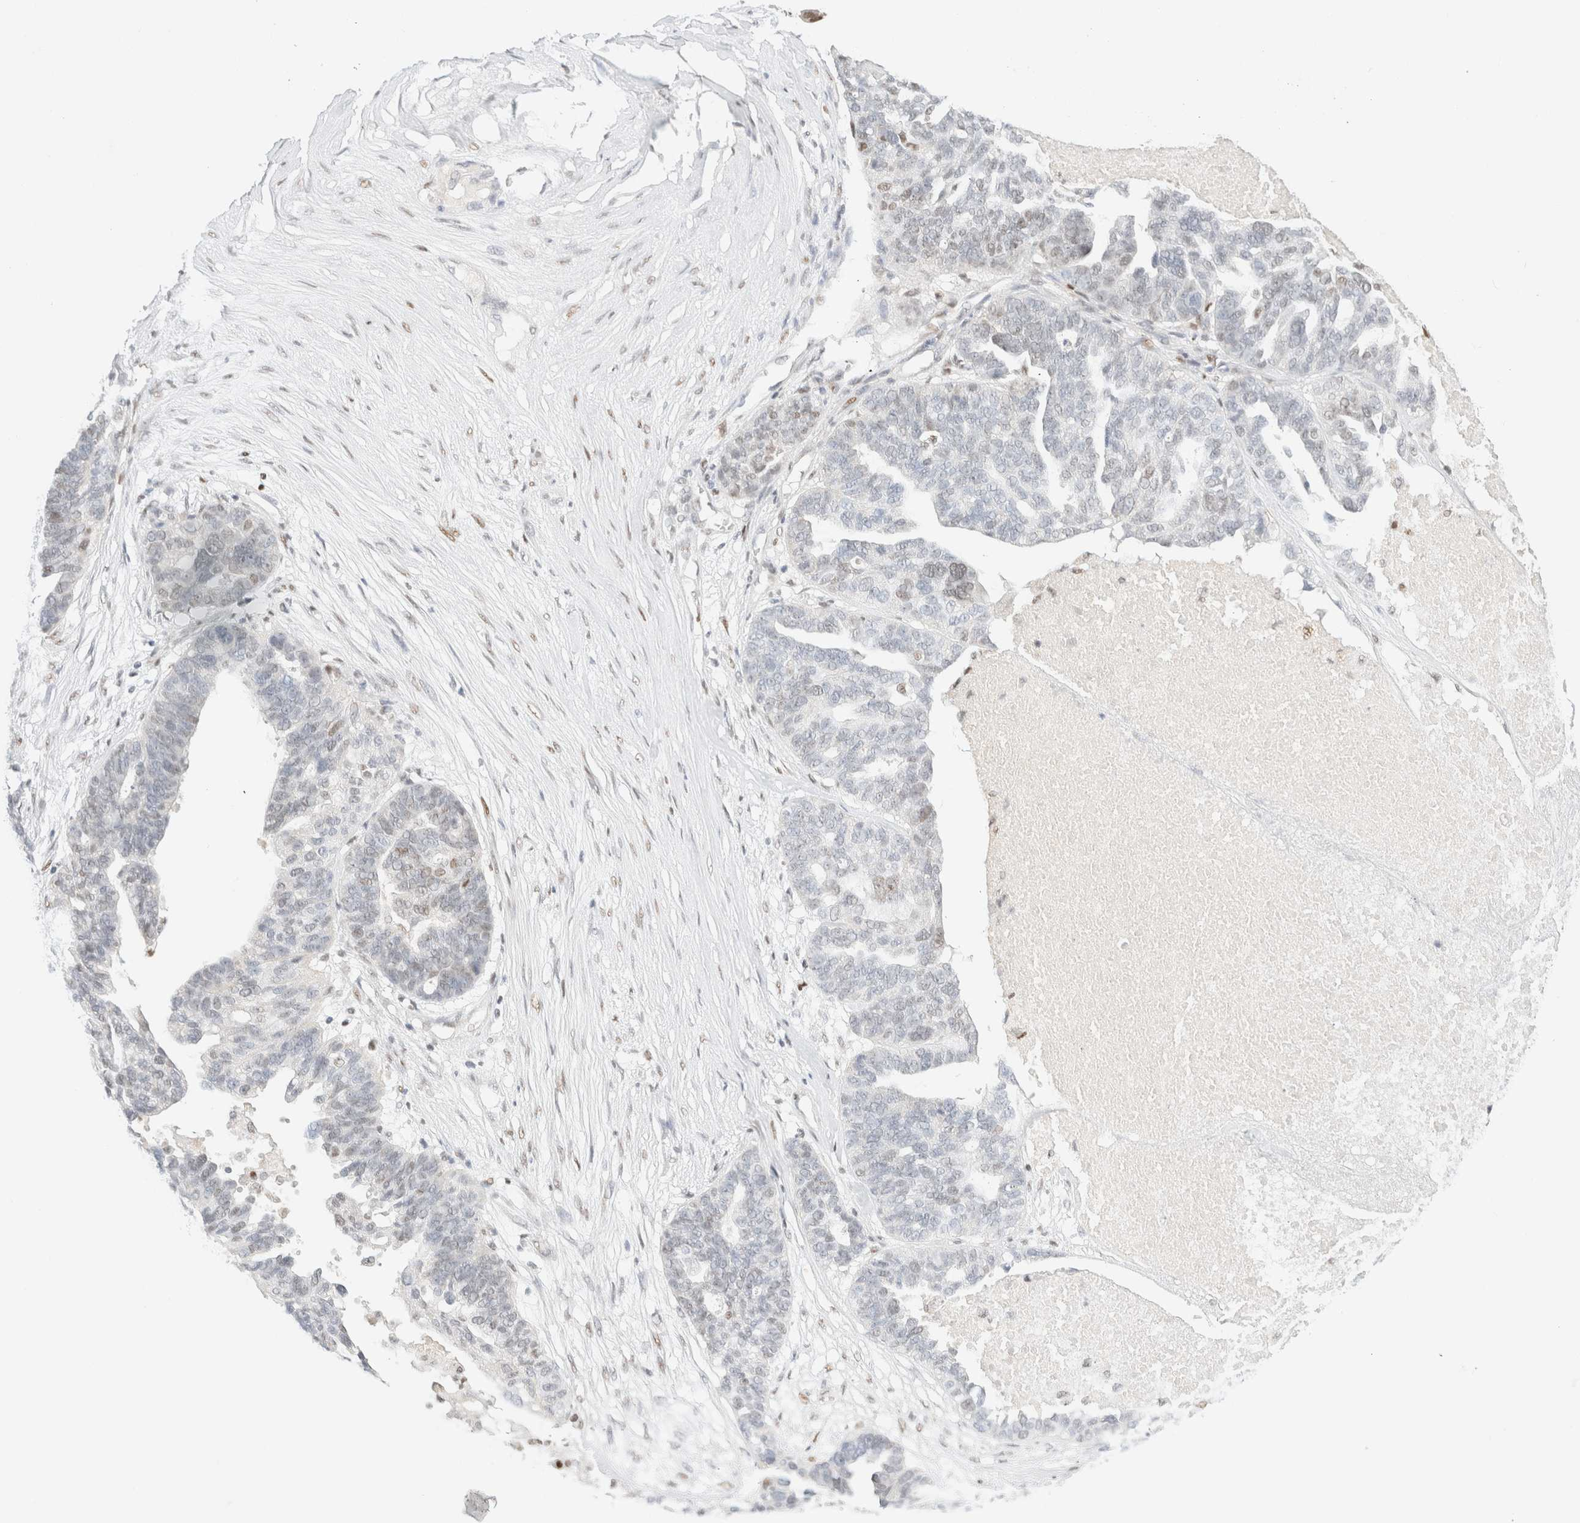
{"staining": {"intensity": "negative", "quantity": "none", "location": "none"}, "tissue": "ovarian cancer", "cell_type": "Tumor cells", "image_type": "cancer", "snomed": [{"axis": "morphology", "description": "Cystadenocarcinoma, serous, NOS"}, {"axis": "topography", "description": "Ovary"}], "caption": "Micrograph shows no protein positivity in tumor cells of ovarian cancer tissue.", "gene": "DDB2", "patient": {"sex": "female", "age": 59}}